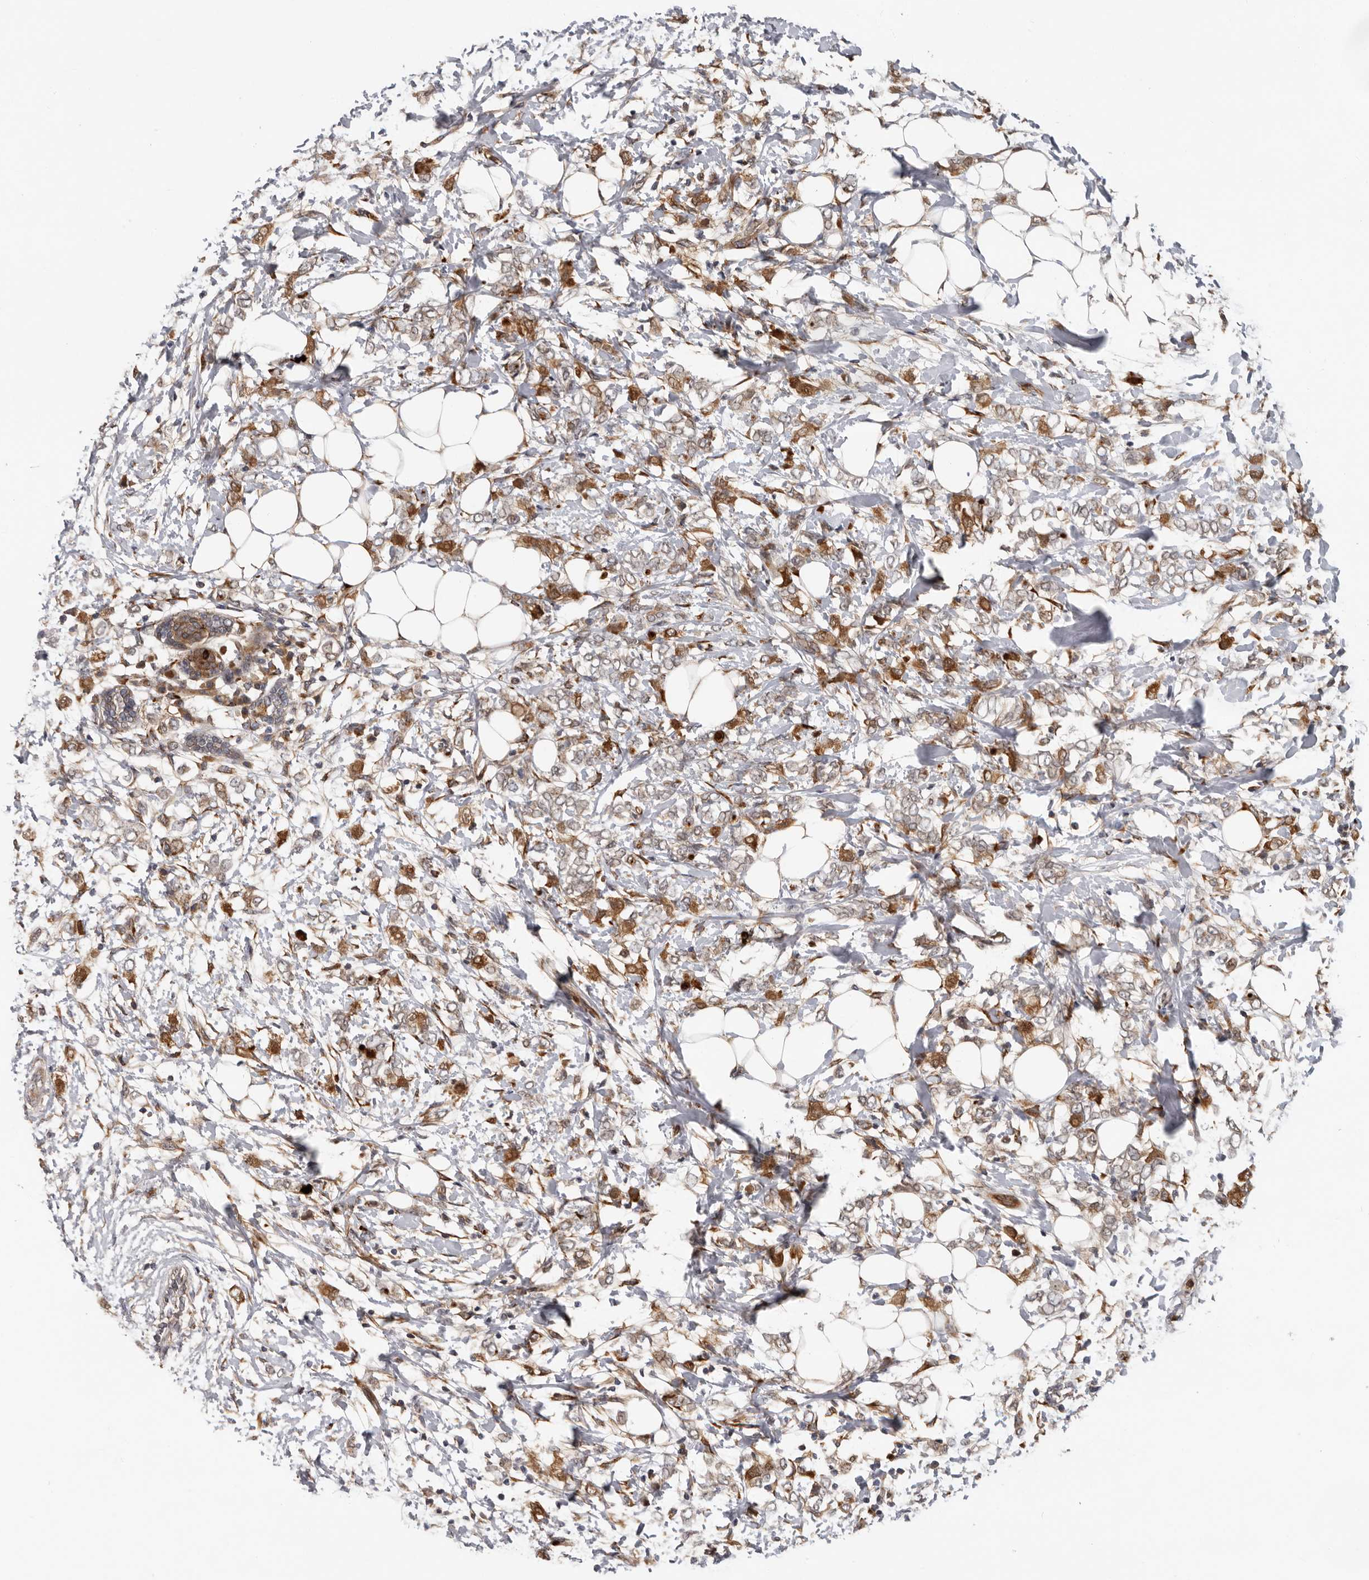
{"staining": {"intensity": "moderate", "quantity": ">75%", "location": "cytoplasmic/membranous"}, "tissue": "breast cancer", "cell_type": "Tumor cells", "image_type": "cancer", "snomed": [{"axis": "morphology", "description": "Normal tissue, NOS"}, {"axis": "morphology", "description": "Lobular carcinoma"}, {"axis": "topography", "description": "Breast"}], "caption": "Lobular carcinoma (breast) stained for a protein shows moderate cytoplasmic/membranous positivity in tumor cells.", "gene": "MTF1", "patient": {"sex": "female", "age": 47}}